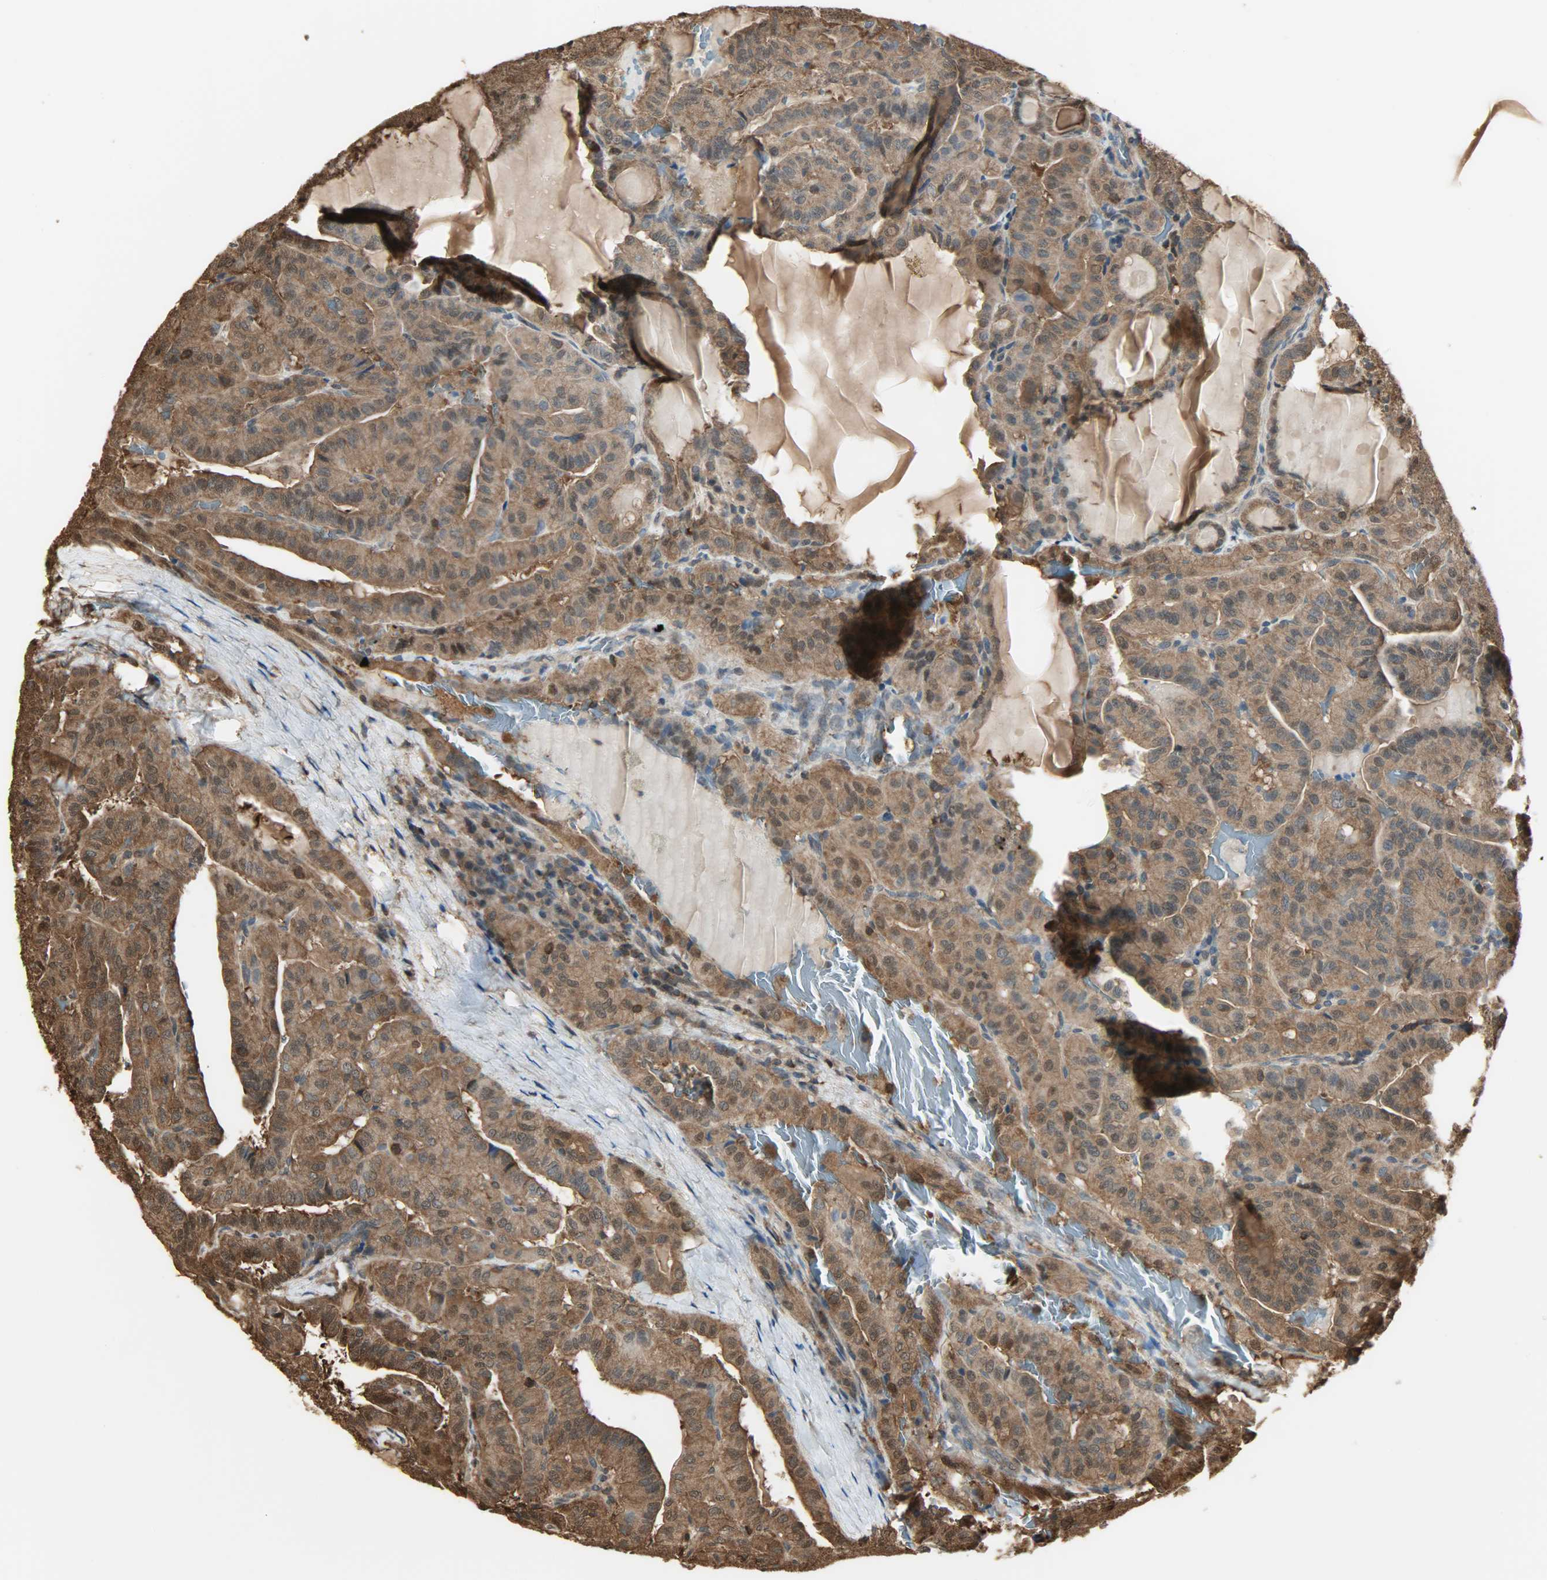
{"staining": {"intensity": "strong", "quantity": ">75%", "location": "cytoplasmic/membranous,nuclear"}, "tissue": "thyroid cancer", "cell_type": "Tumor cells", "image_type": "cancer", "snomed": [{"axis": "morphology", "description": "Papillary adenocarcinoma, NOS"}, {"axis": "topography", "description": "Thyroid gland"}], "caption": "Immunohistochemistry staining of thyroid papillary adenocarcinoma, which displays high levels of strong cytoplasmic/membranous and nuclear staining in about >75% of tumor cells indicating strong cytoplasmic/membranous and nuclear protein staining. The staining was performed using DAB (brown) for protein detection and nuclei were counterstained in hematoxylin (blue).", "gene": "YWHAZ", "patient": {"sex": "male", "age": 77}}